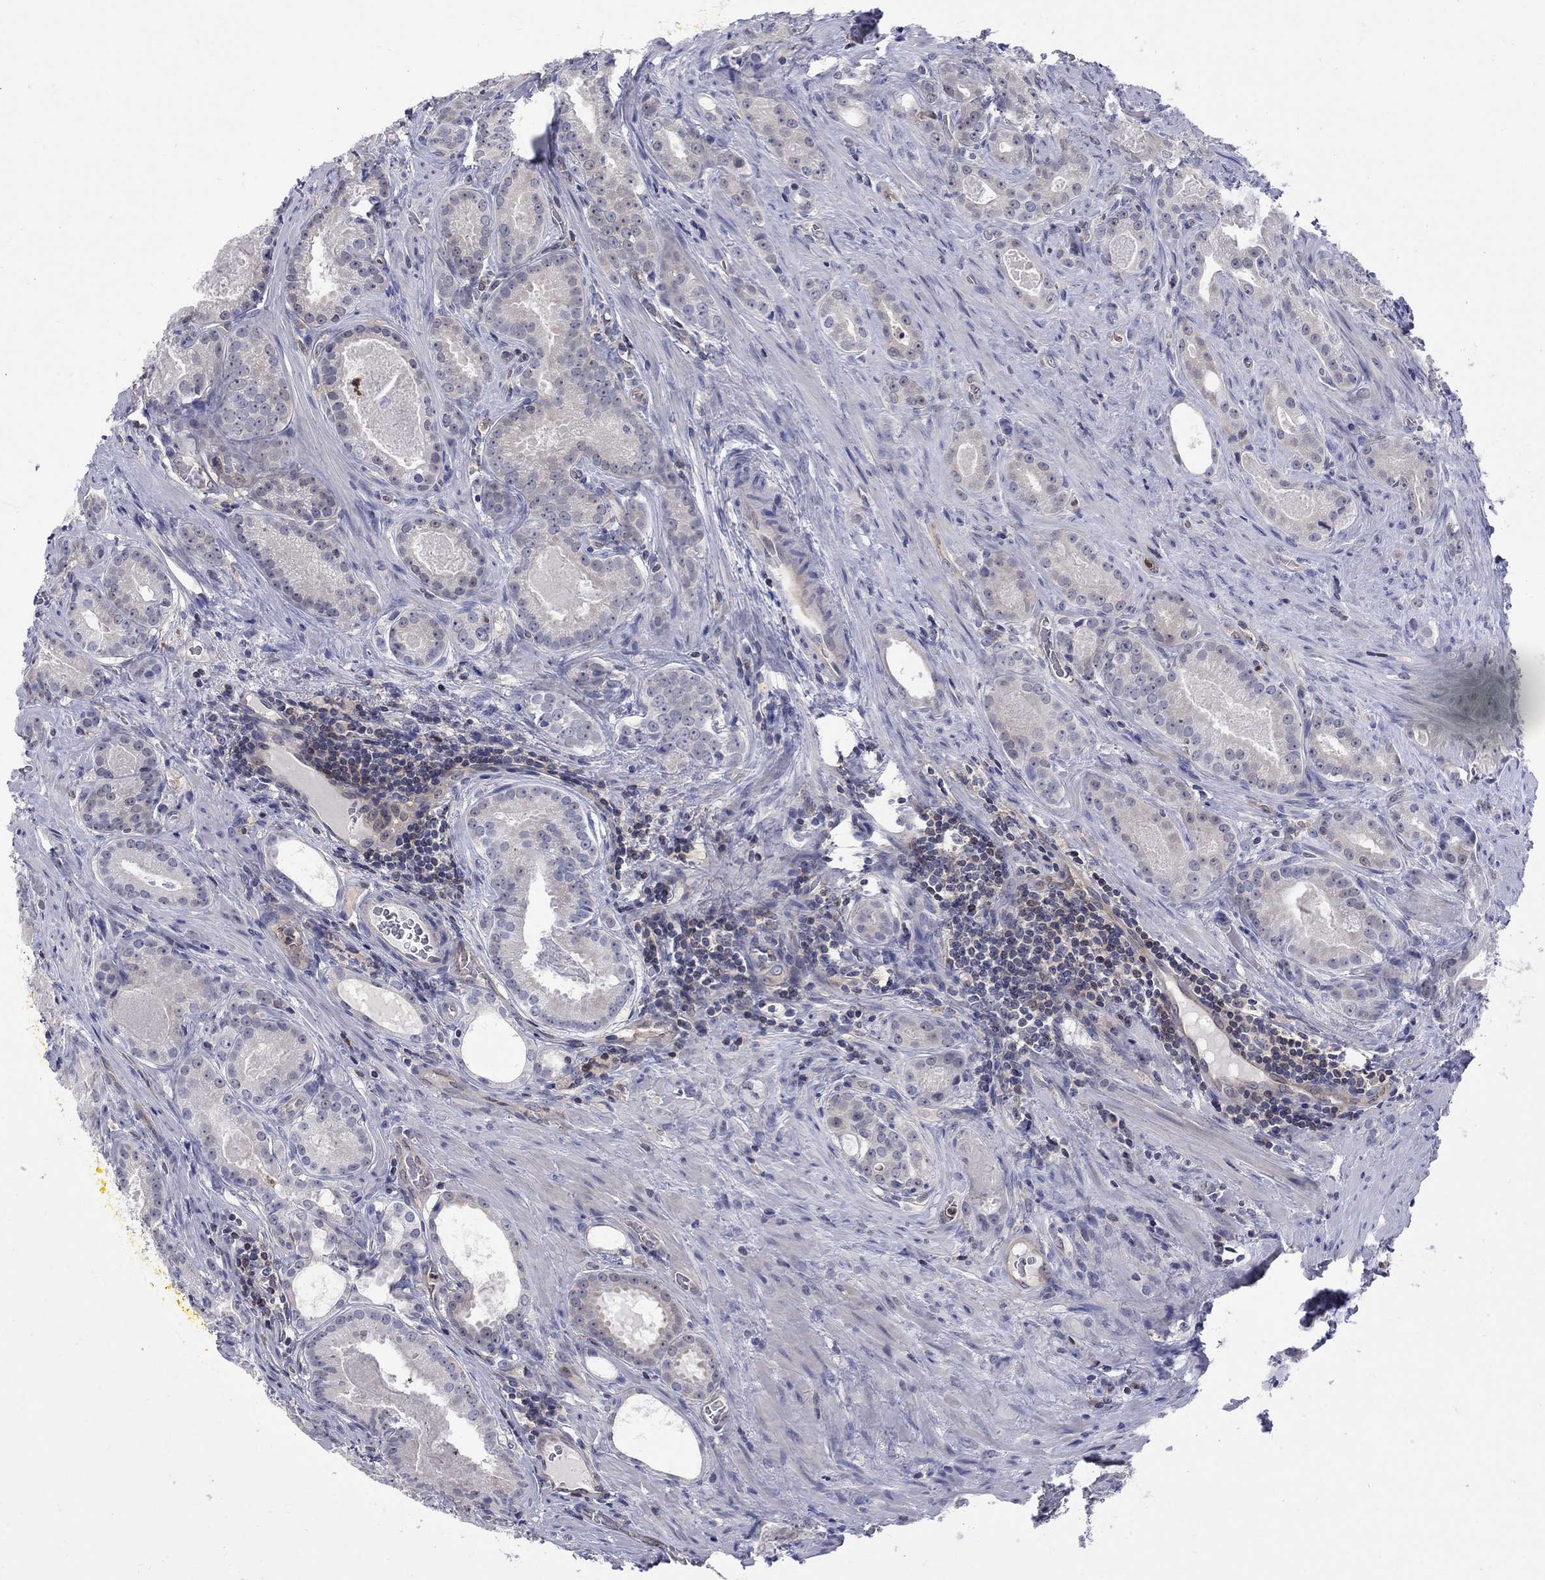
{"staining": {"intensity": "negative", "quantity": "none", "location": "none"}, "tissue": "prostate cancer", "cell_type": "Tumor cells", "image_type": "cancer", "snomed": [{"axis": "morphology", "description": "Adenocarcinoma, NOS"}, {"axis": "topography", "description": "Prostate"}], "caption": "IHC micrograph of prostate cancer (adenocarcinoma) stained for a protein (brown), which displays no staining in tumor cells.", "gene": "HKDC1", "patient": {"sex": "male", "age": 61}}